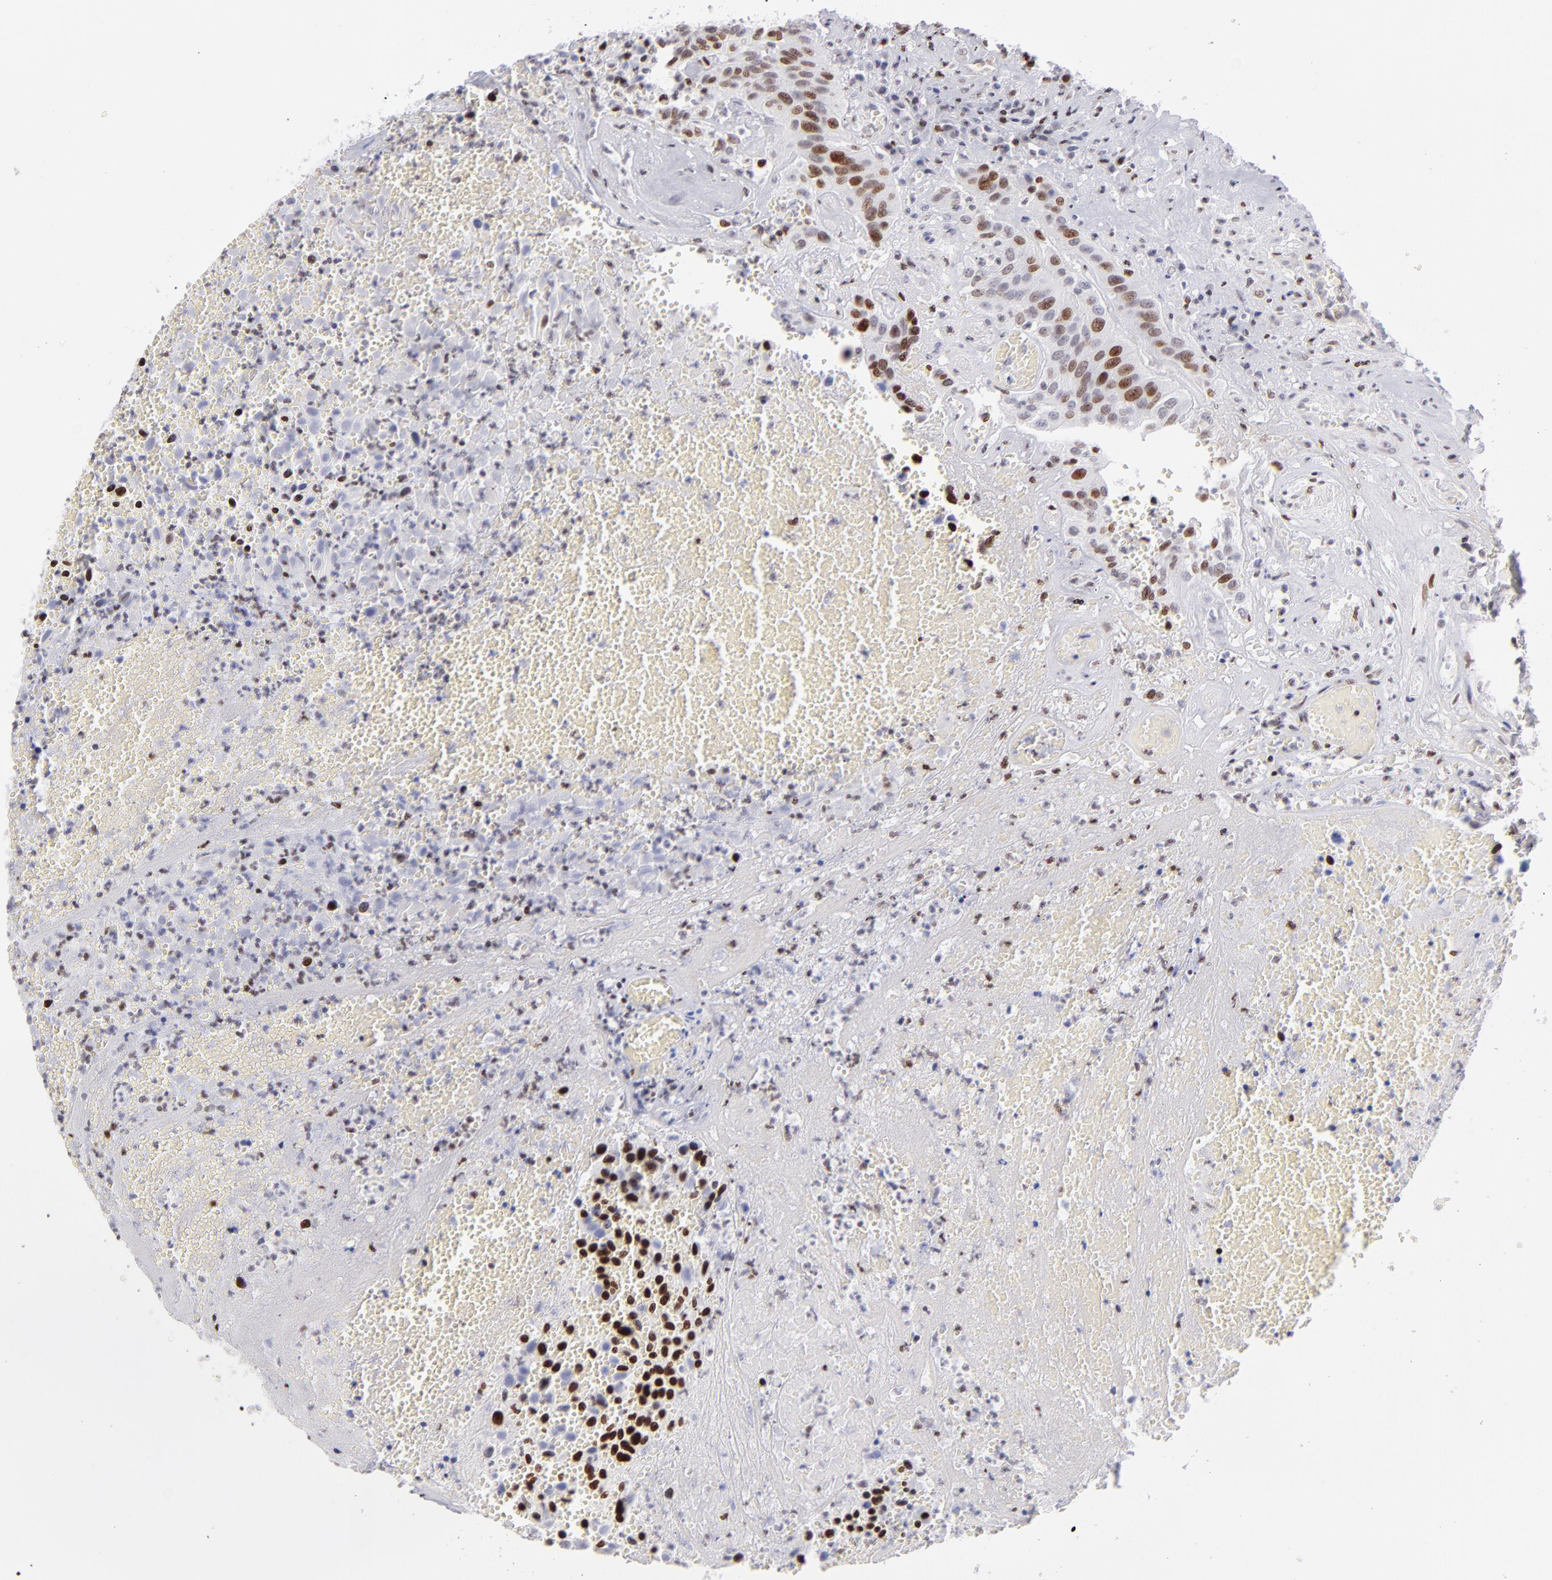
{"staining": {"intensity": "moderate", "quantity": "25%-75%", "location": "nuclear"}, "tissue": "urothelial cancer", "cell_type": "Tumor cells", "image_type": "cancer", "snomed": [{"axis": "morphology", "description": "Urothelial carcinoma, High grade"}, {"axis": "topography", "description": "Urinary bladder"}], "caption": "DAB immunohistochemical staining of human urothelial carcinoma (high-grade) demonstrates moderate nuclear protein expression in approximately 25%-75% of tumor cells.", "gene": "POLA1", "patient": {"sex": "male", "age": 66}}